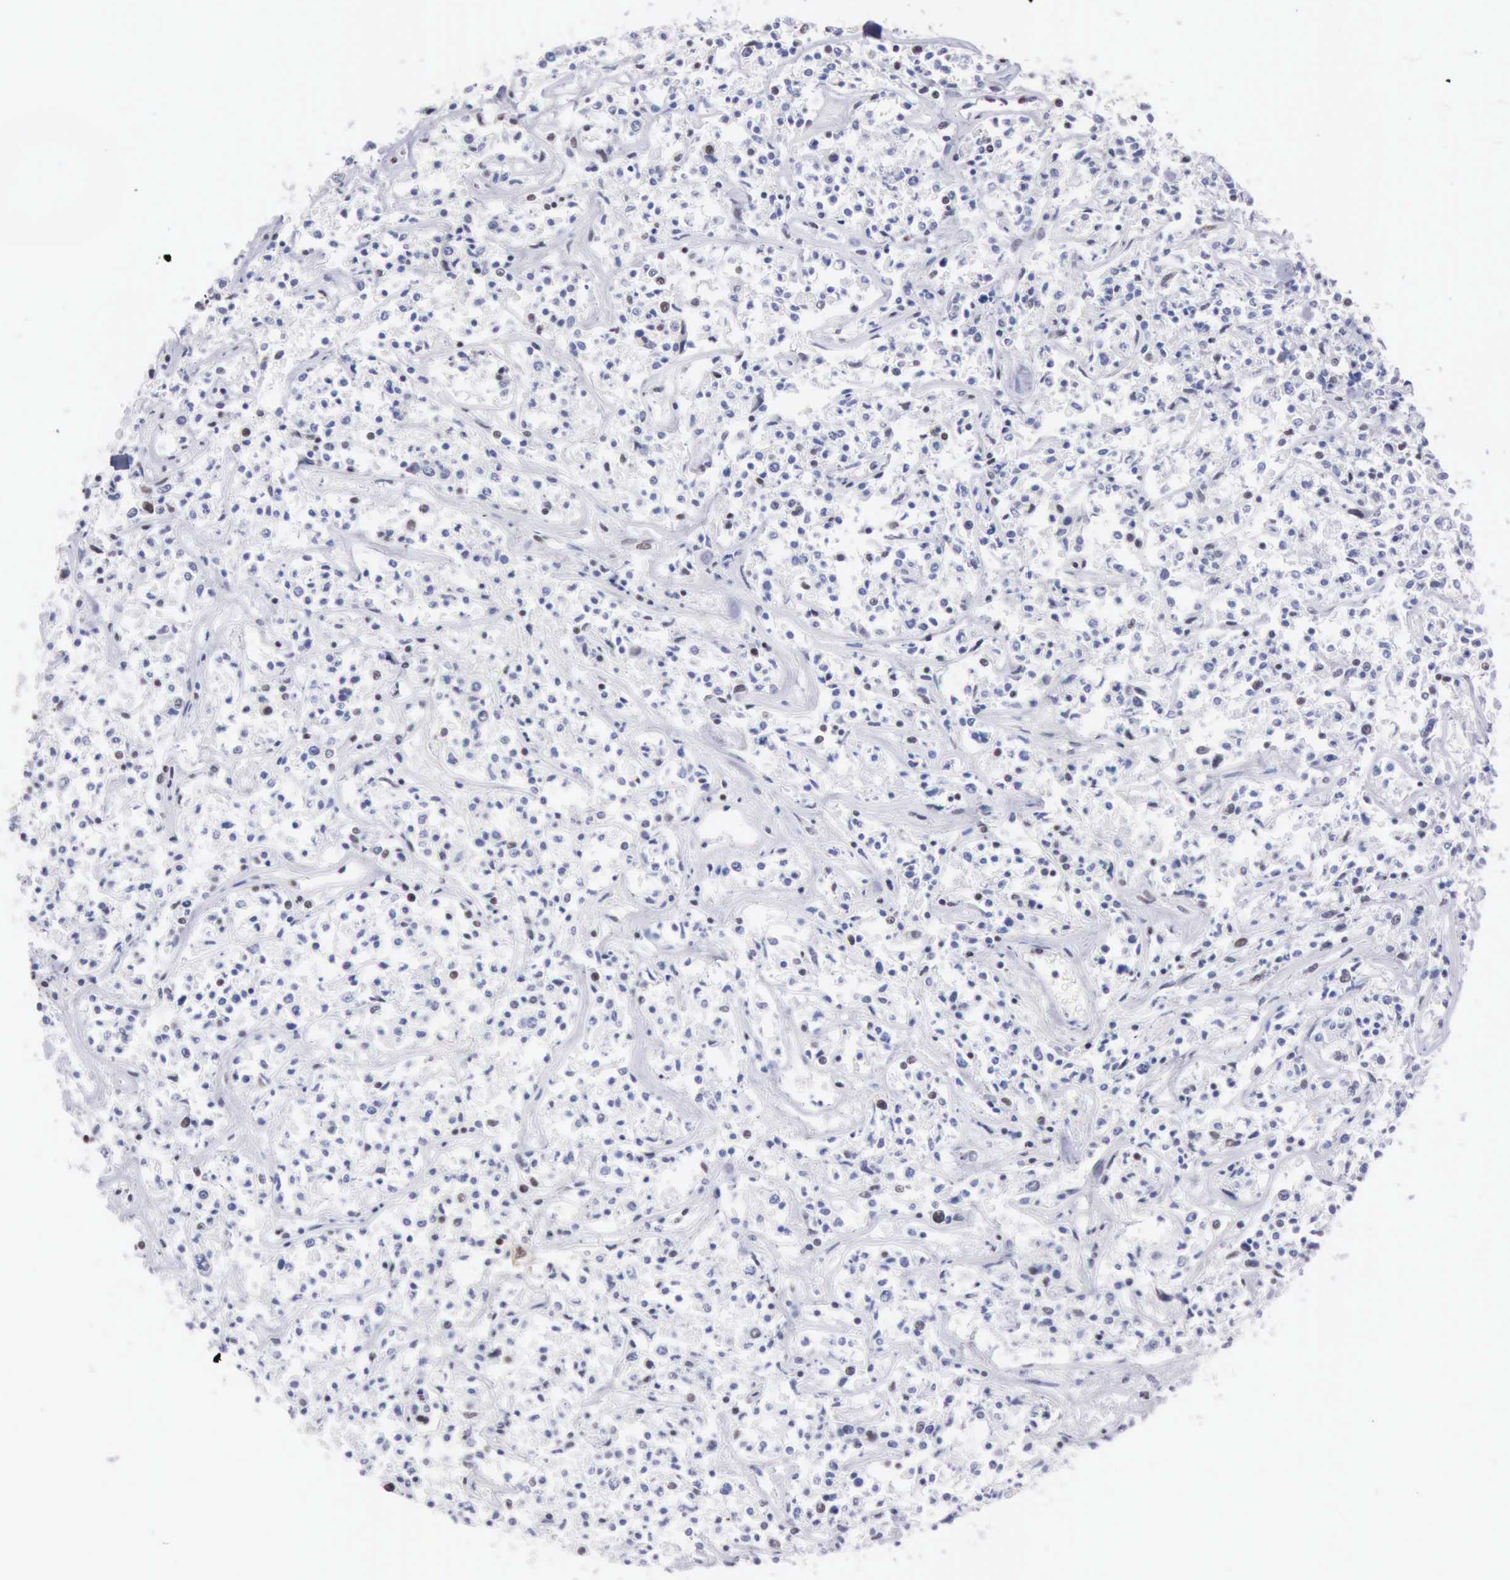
{"staining": {"intensity": "negative", "quantity": "none", "location": "none"}, "tissue": "lymphoma", "cell_type": "Tumor cells", "image_type": "cancer", "snomed": [{"axis": "morphology", "description": "Malignant lymphoma, non-Hodgkin's type, Low grade"}, {"axis": "topography", "description": "Small intestine"}], "caption": "IHC of malignant lymphoma, non-Hodgkin's type (low-grade) displays no staining in tumor cells.", "gene": "TAF1", "patient": {"sex": "female", "age": 59}}